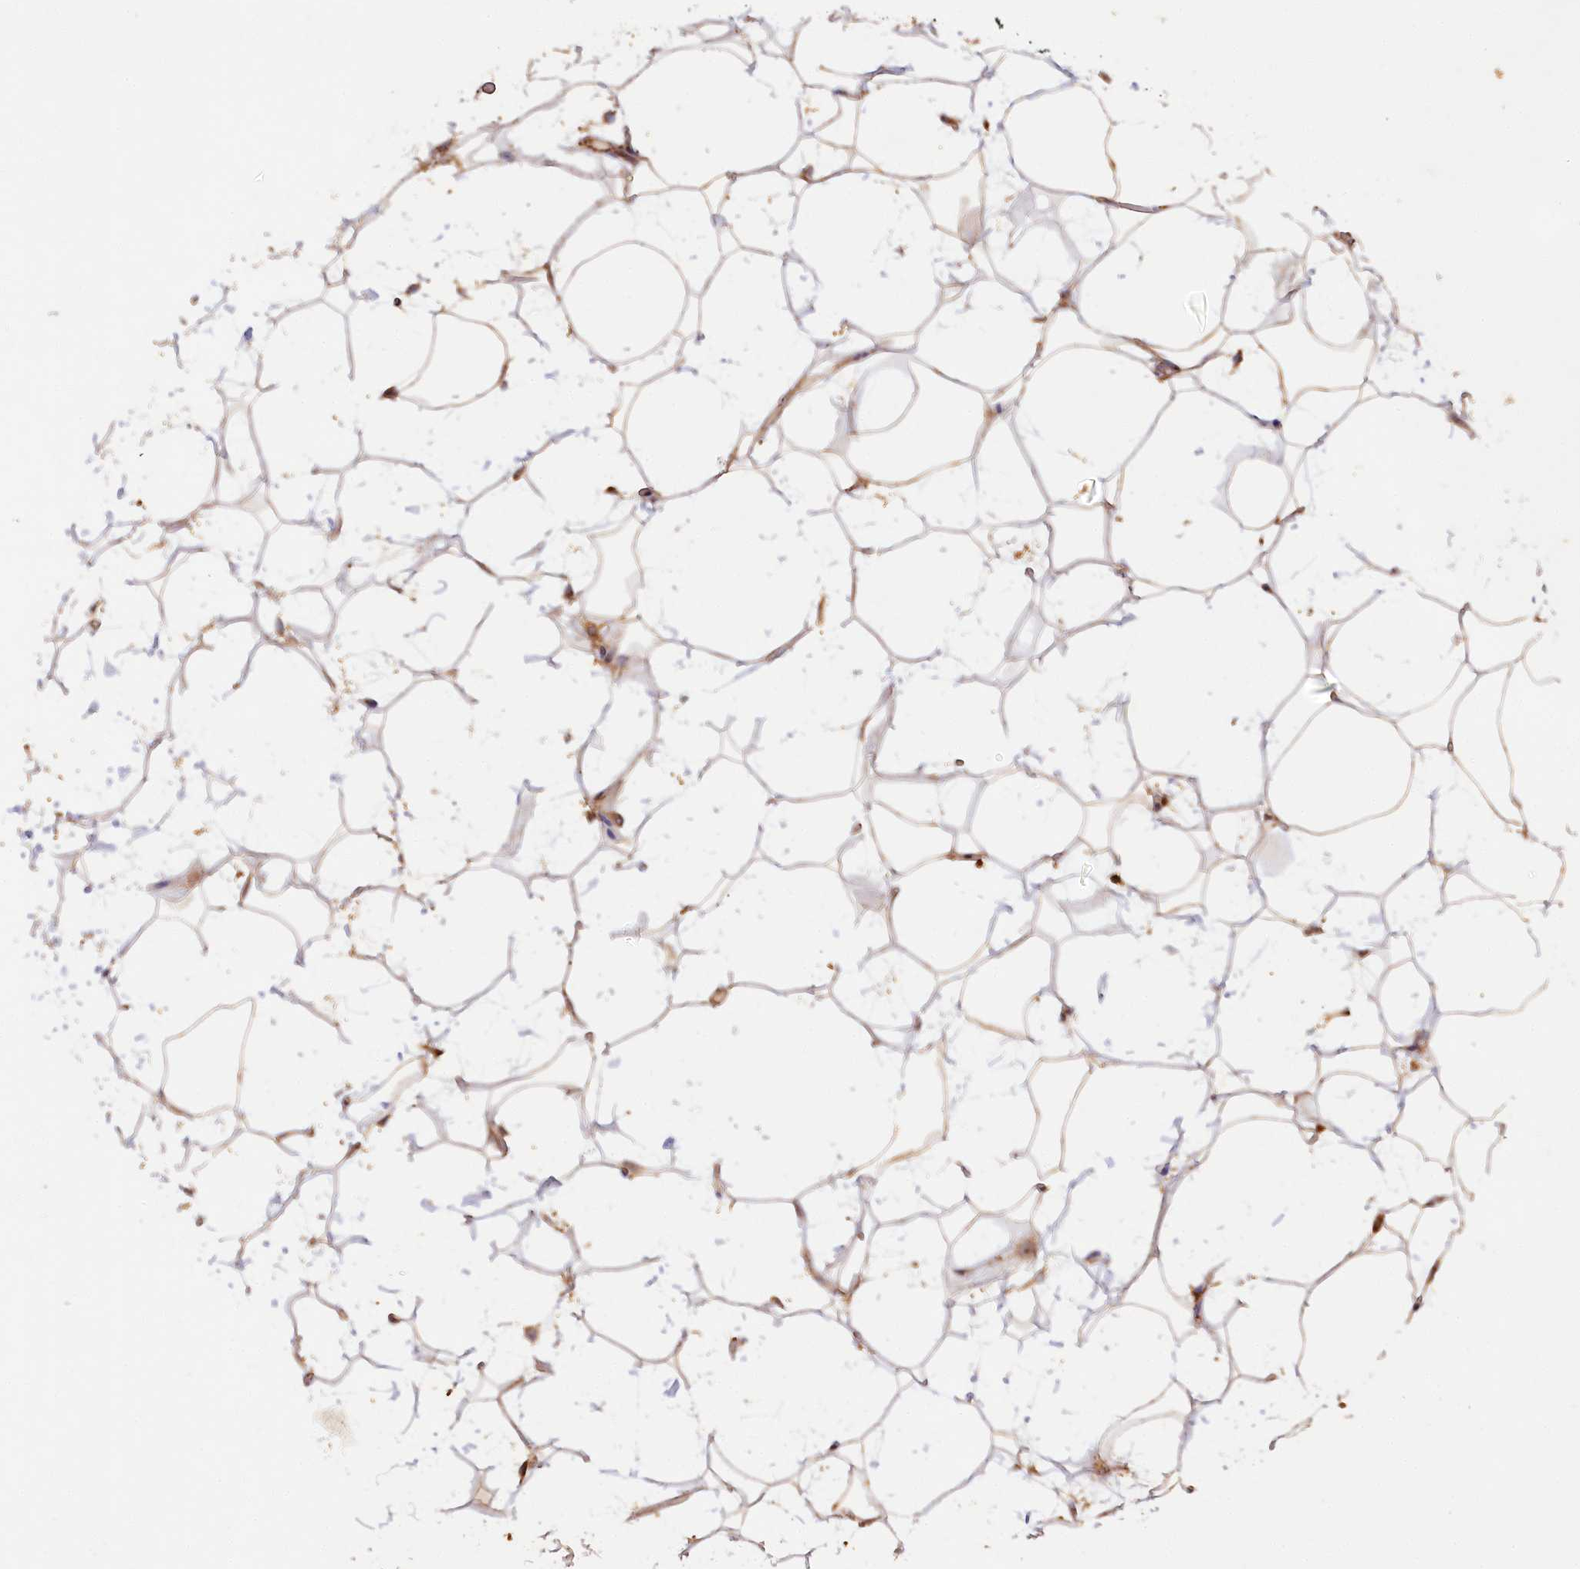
{"staining": {"intensity": "moderate", "quantity": ">75%", "location": "cytoplasmic/membranous"}, "tissue": "adipose tissue", "cell_type": "Adipocytes", "image_type": "normal", "snomed": [{"axis": "morphology", "description": "Normal tissue, NOS"}, {"axis": "topography", "description": "Breast"}], "caption": "Moderate cytoplasmic/membranous protein positivity is appreciated in approximately >75% of adipocytes in adipose tissue. The staining is performed using DAB brown chromogen to label protein expression. The nuclei are counter-stained blue using hematoxylin.", "gene": "PAIP2", "patient": {"sex": "female", "age": 26}}